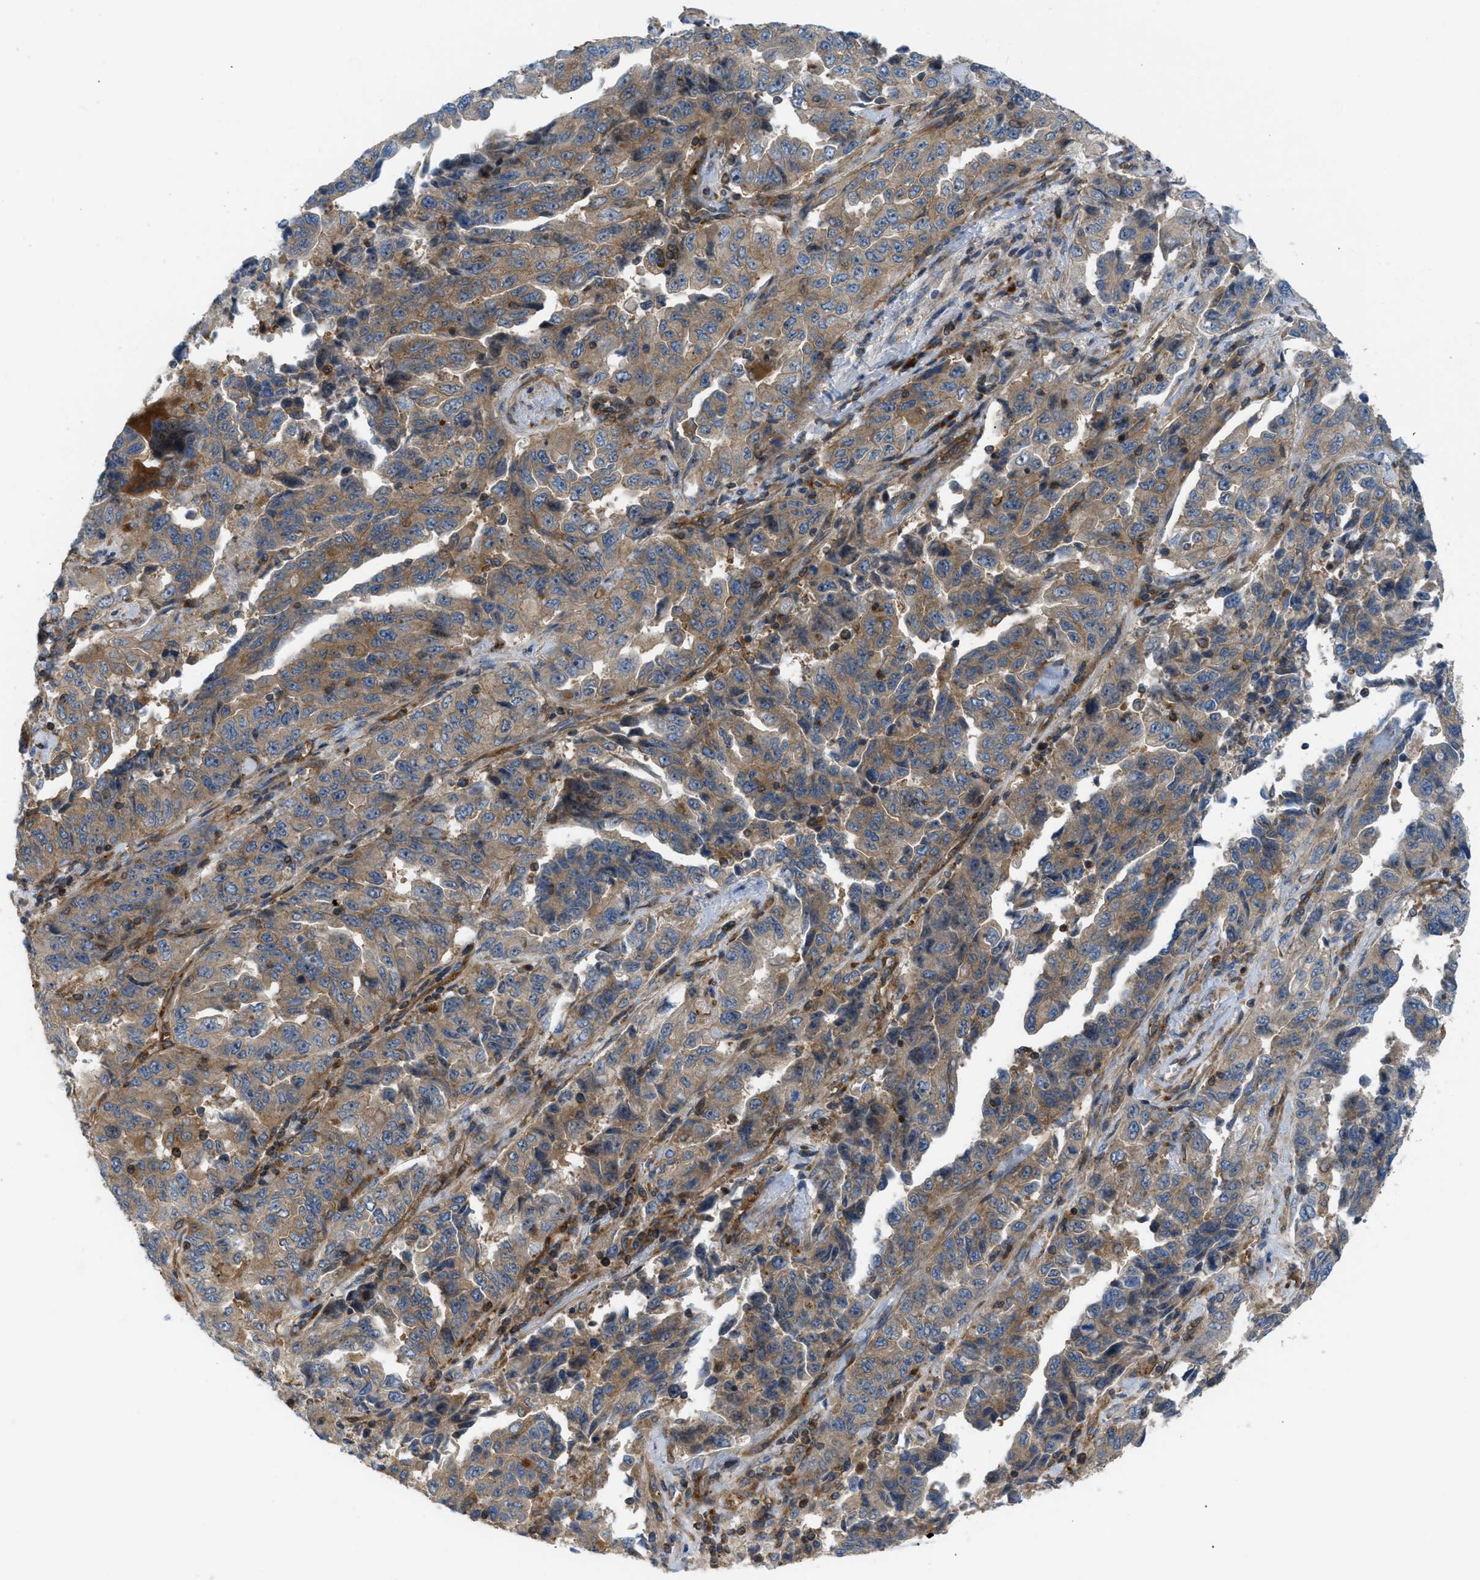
{"staining": {"intensity": "moderate", "quantity": ">75%", "location": "cytoplasmic/membranous"}, "tissue": "lung cancer", "cell_type": "Tumor cells", "image_type": "cancer", "snomed": [{"axis": "morphology", "description": "Adenocarcinoma, NOS"}, {"axis": "topography", "description": "Lung"}], "caption": "Lung adenocarcinoma stained with IHC displays moderate cytoplasmic/membranous positivity in approximately >75% of tumor cells.", "gene": "ATP2A3", "patient": {"sex": "female", "age": 51}}